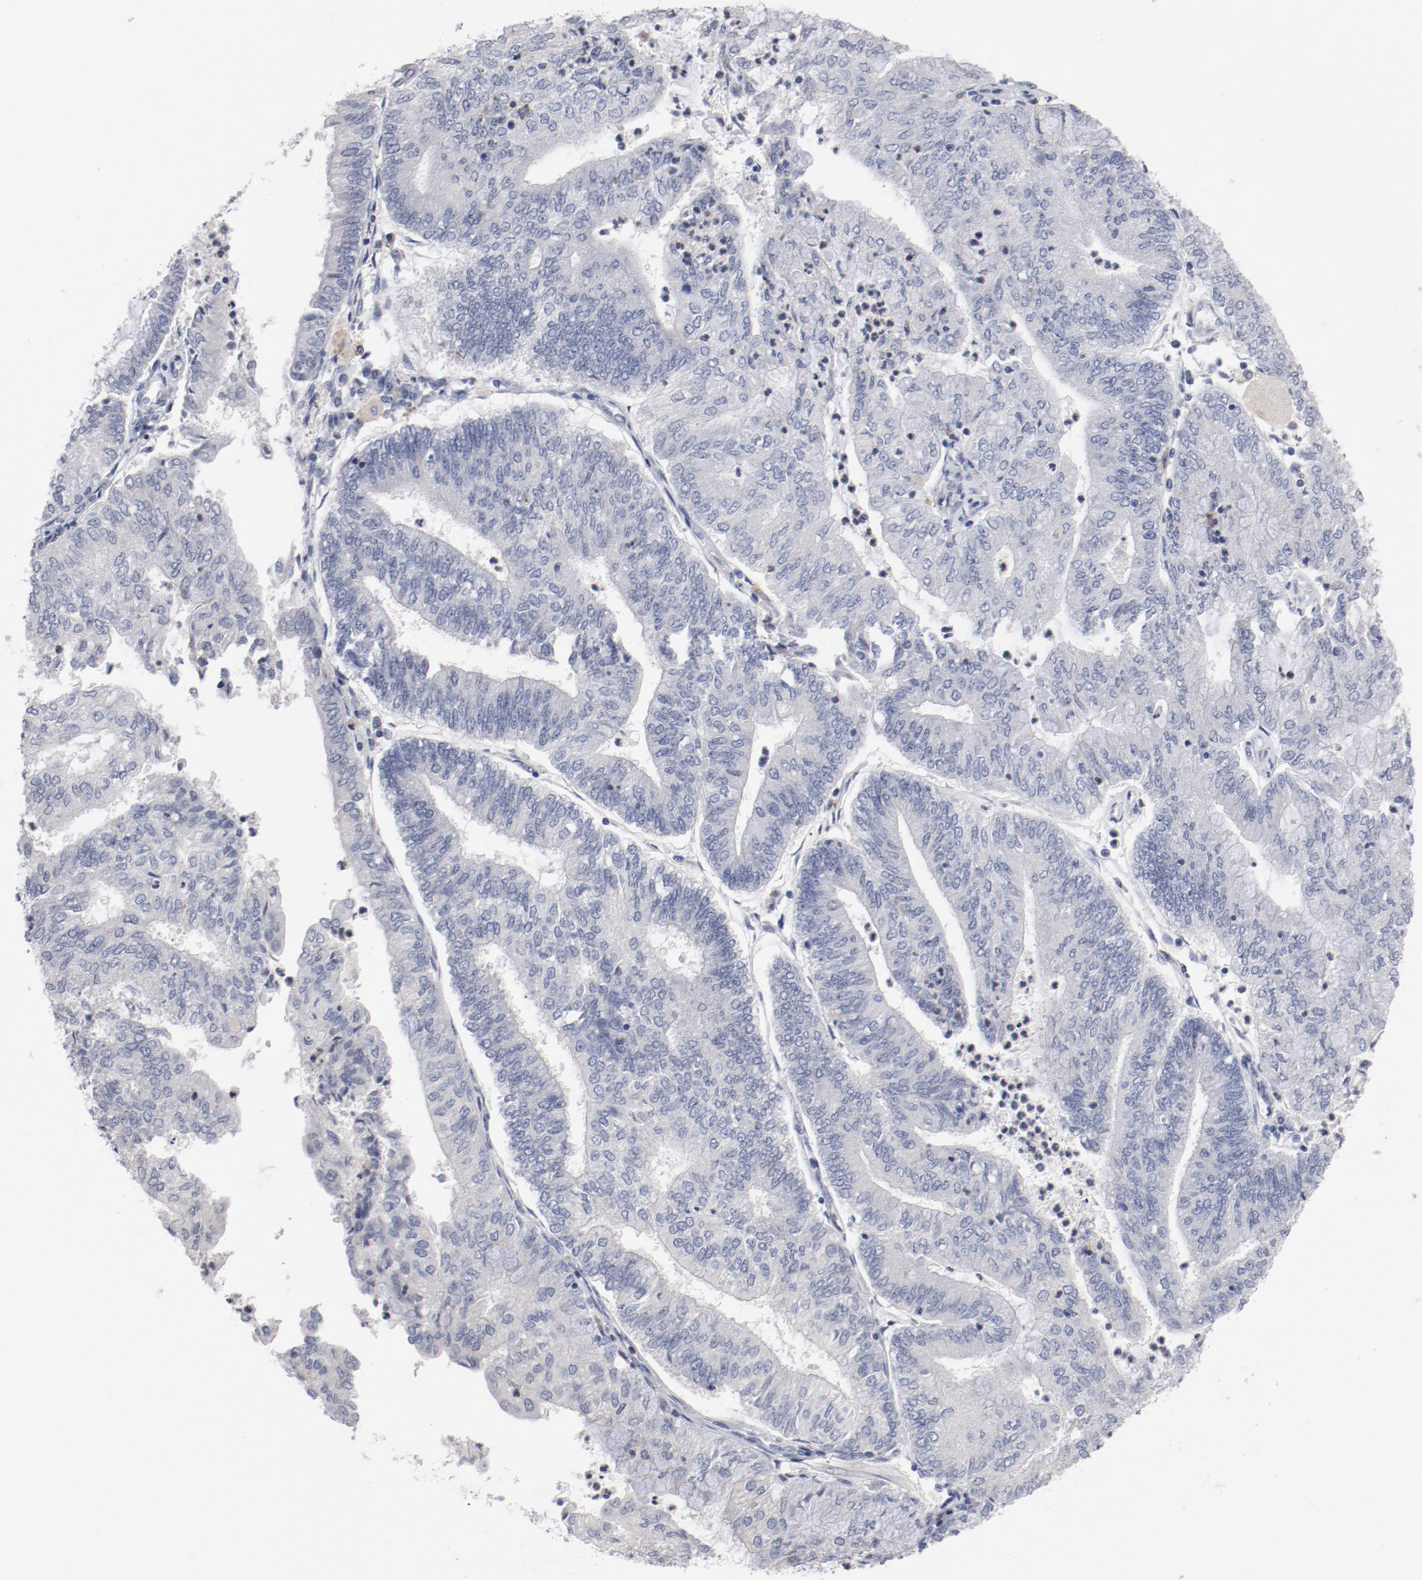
{"staining": {"intensity": "negative", "quantity": "none", "location": "none"}, "tissue": "endometrial cancer", "cell_type": "Tumor cells", "image_type": "cancer", "snomed": [{"axis": "morphology", "description": "Adenocarcinoma, NOS"}, {"axis": "topography", "description": "Endometrium"}], "caption": "Endometrial cancer (adenocarcinoma) stained for a protein using immunohistochemistry (IHC) demonstrates no positivity tumor cells.", "gene": "CBL", "patient": {"sex": "female", "age": 59}}